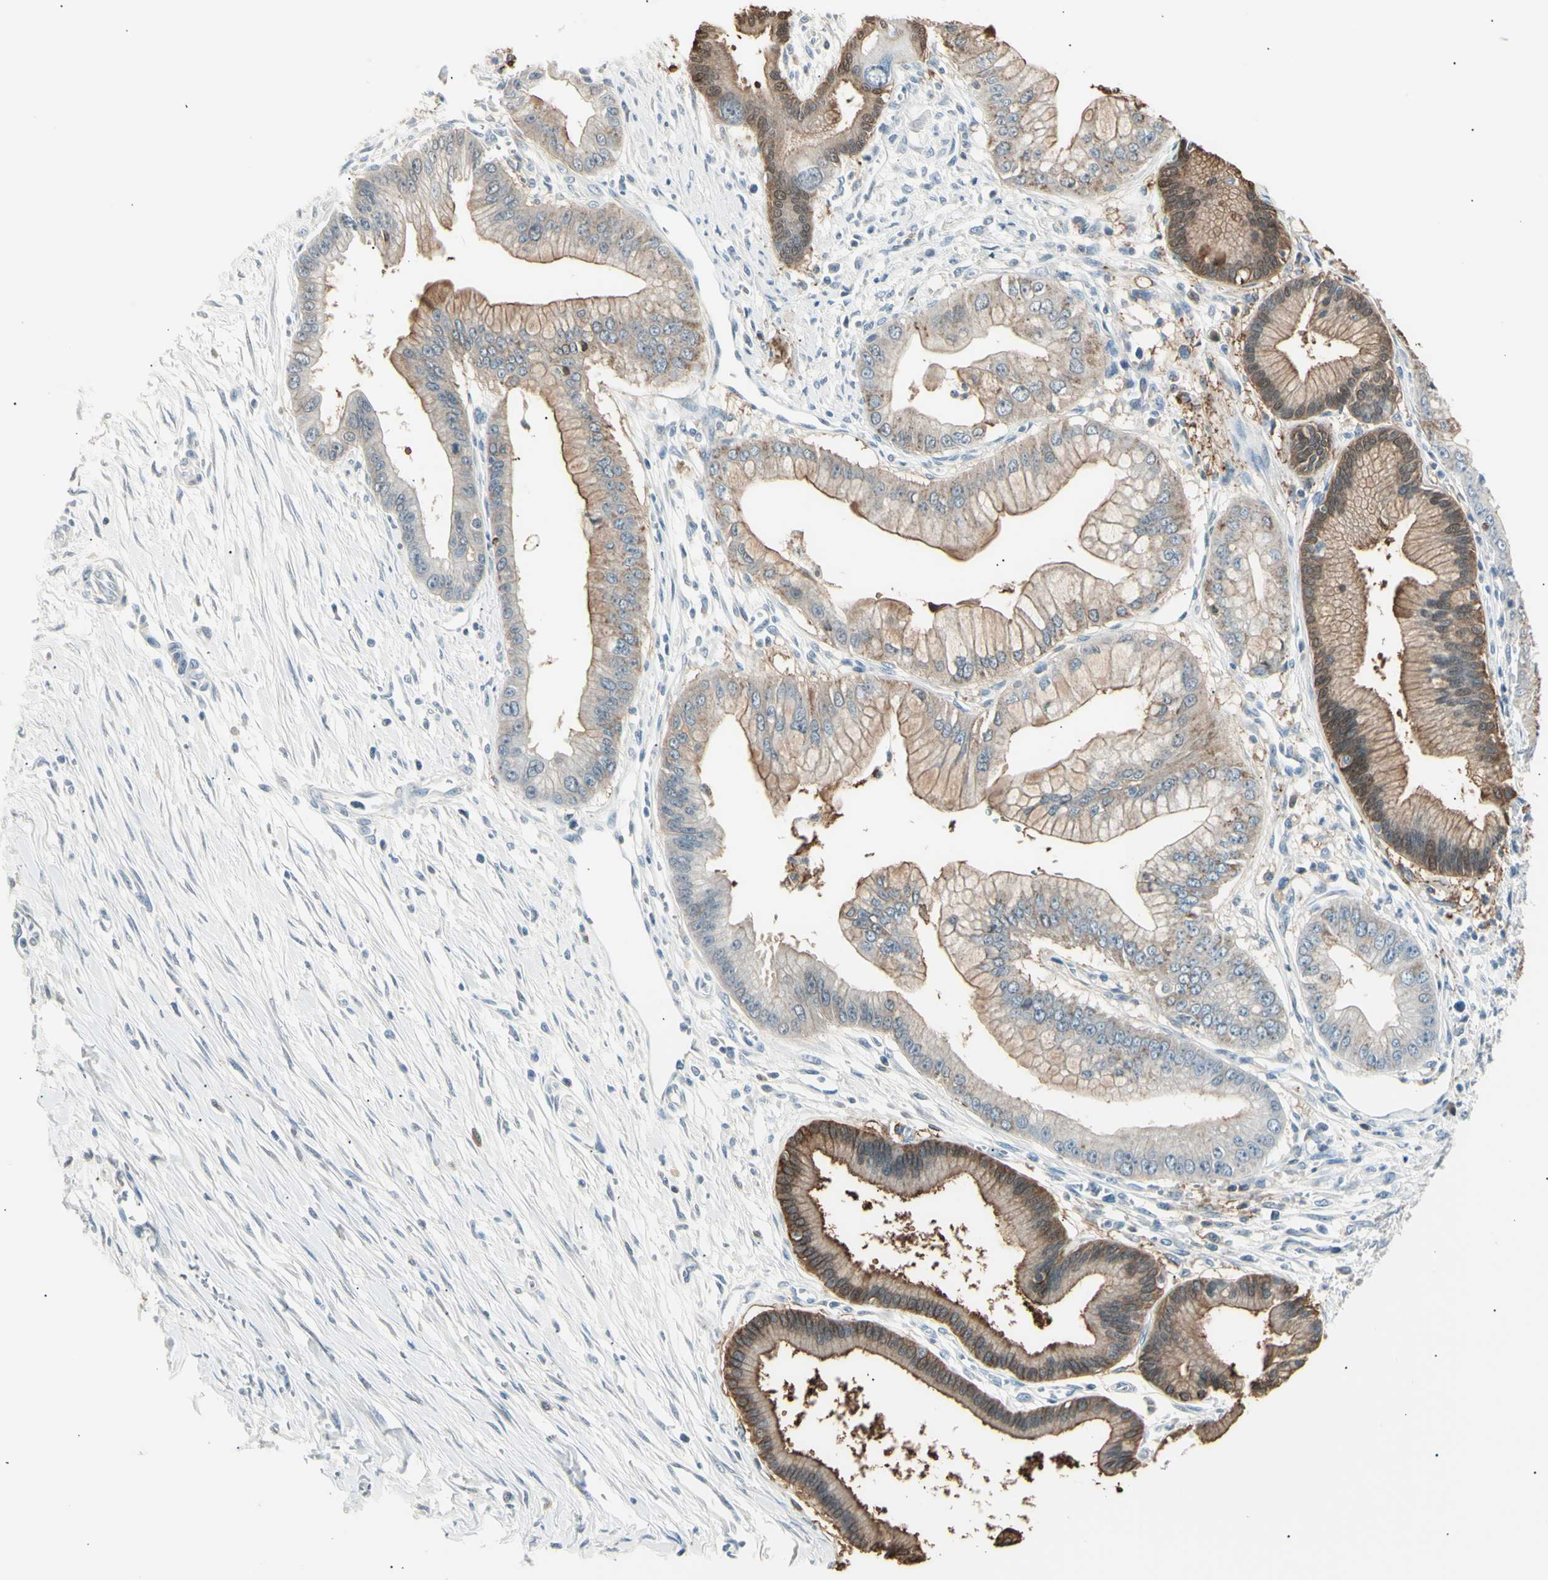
{"staining": {"intensity": "moderate", "quantity": "25%-75%", "location": "cytoplasmic/membranous"}, "tissue": "pancreatic cancer", "cell_type": "Tumor cells", "image_type": "cancer", "snomed": [{"axis": "morphology", "description": "Adenocarcinoma, NOS"}, {"axis": "topography", "description": "Pancreas"}], "caption": "A photomicrograph of pancreatic adenocarcinoma stained for a protein demonstrates moderate cytoplasmic/membranous brown staining in tumor cells.", "gene": "LHPP", "patient": {"sex": "male", "age": 59}}